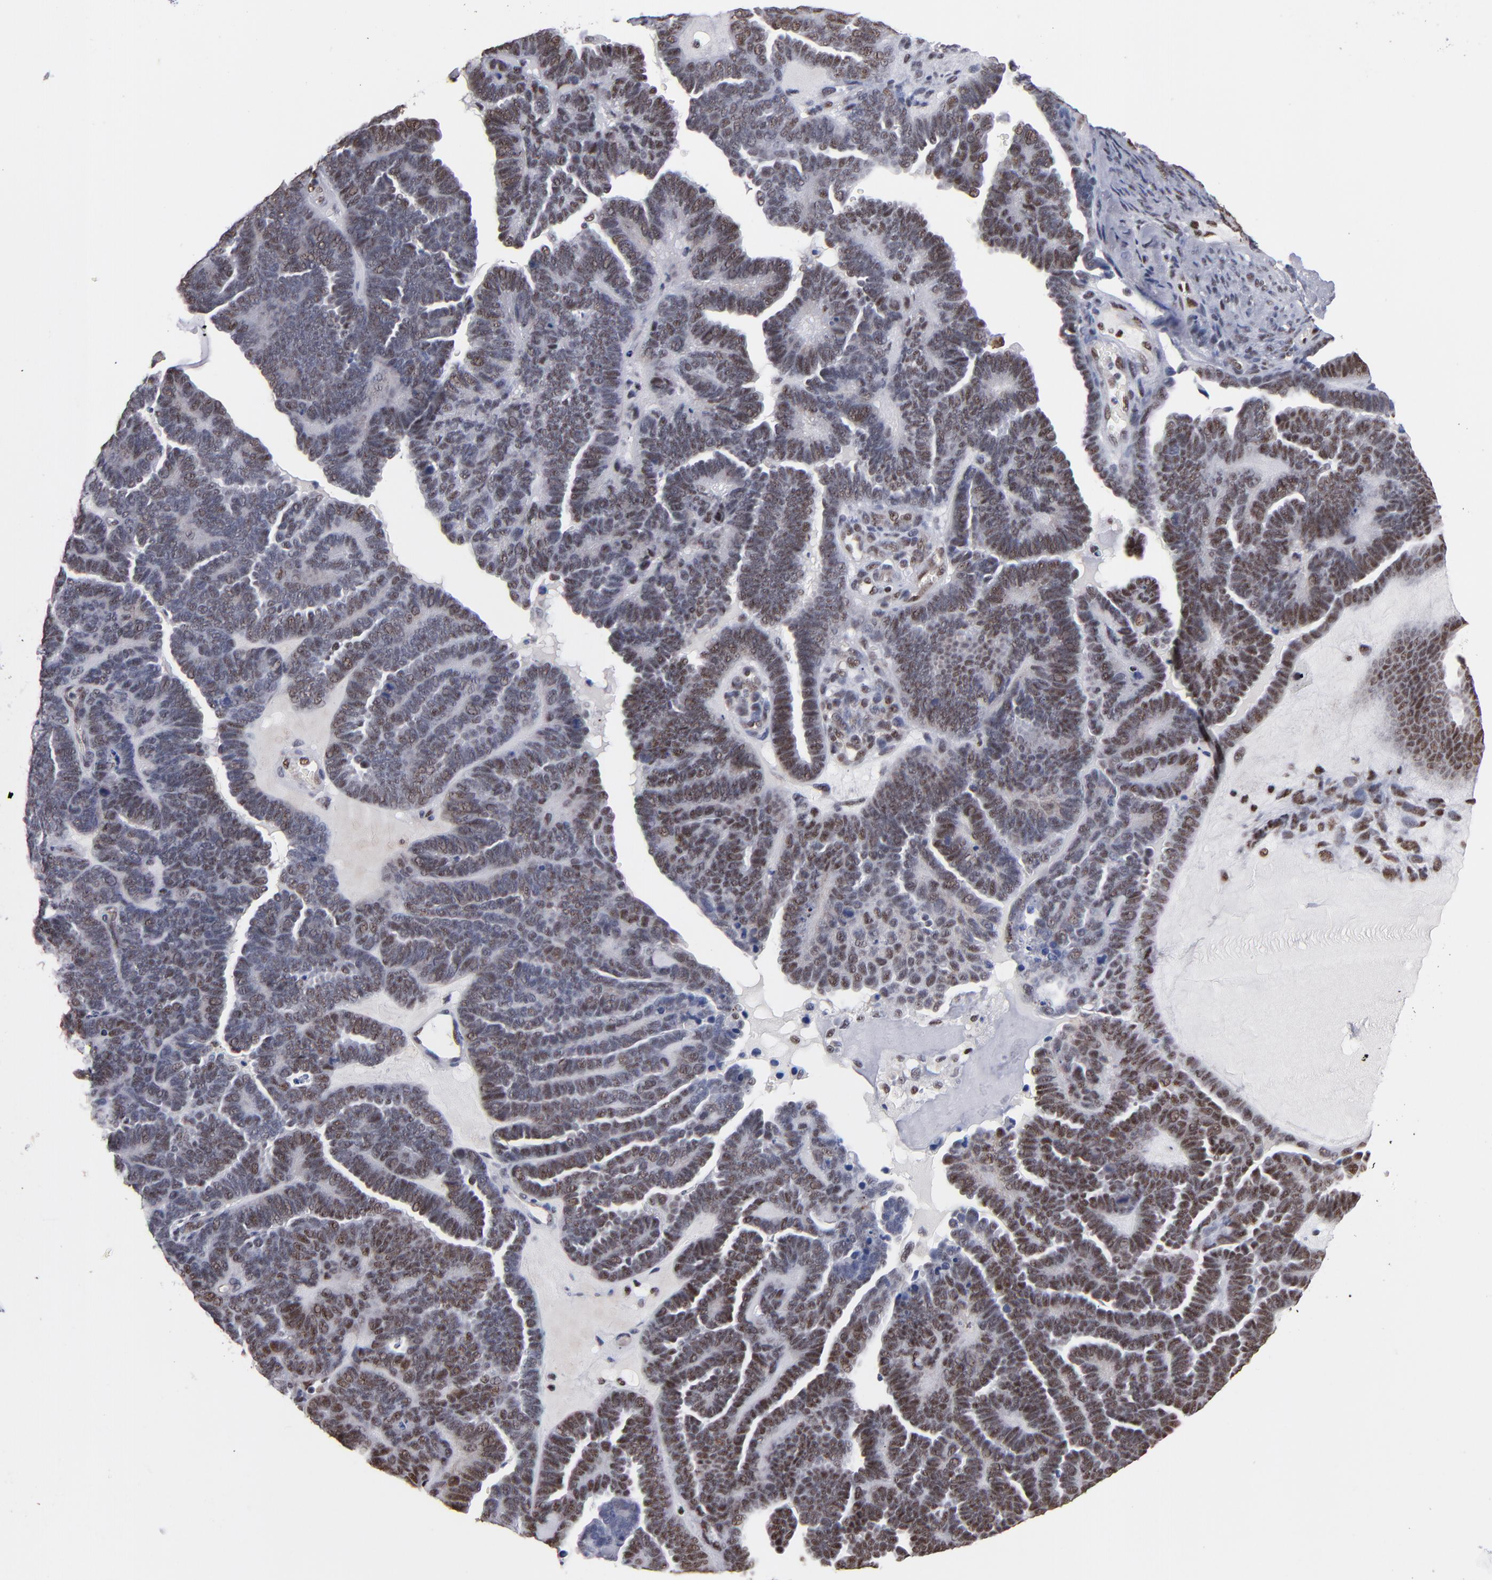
{"staining": {"intensity": "strong", "quantity": ">75%", "location": "nuclear"}, "tissue": "endometrial cancer", "cell_type": "Tumor cells", "image_type": "cancer", "snomed": [{"axis": "morphology", "description": "Neoplasm, malignant, NOS"}, {"axis": "topography", "description": "Endometrium"}], "caption": "Brown immunohistochemical staining in endometrial cancer shows strong nuclear positivity in about >75% of tumor cells.", "gene": "MN1", "patient": {"sex": "female", "age": 74}}